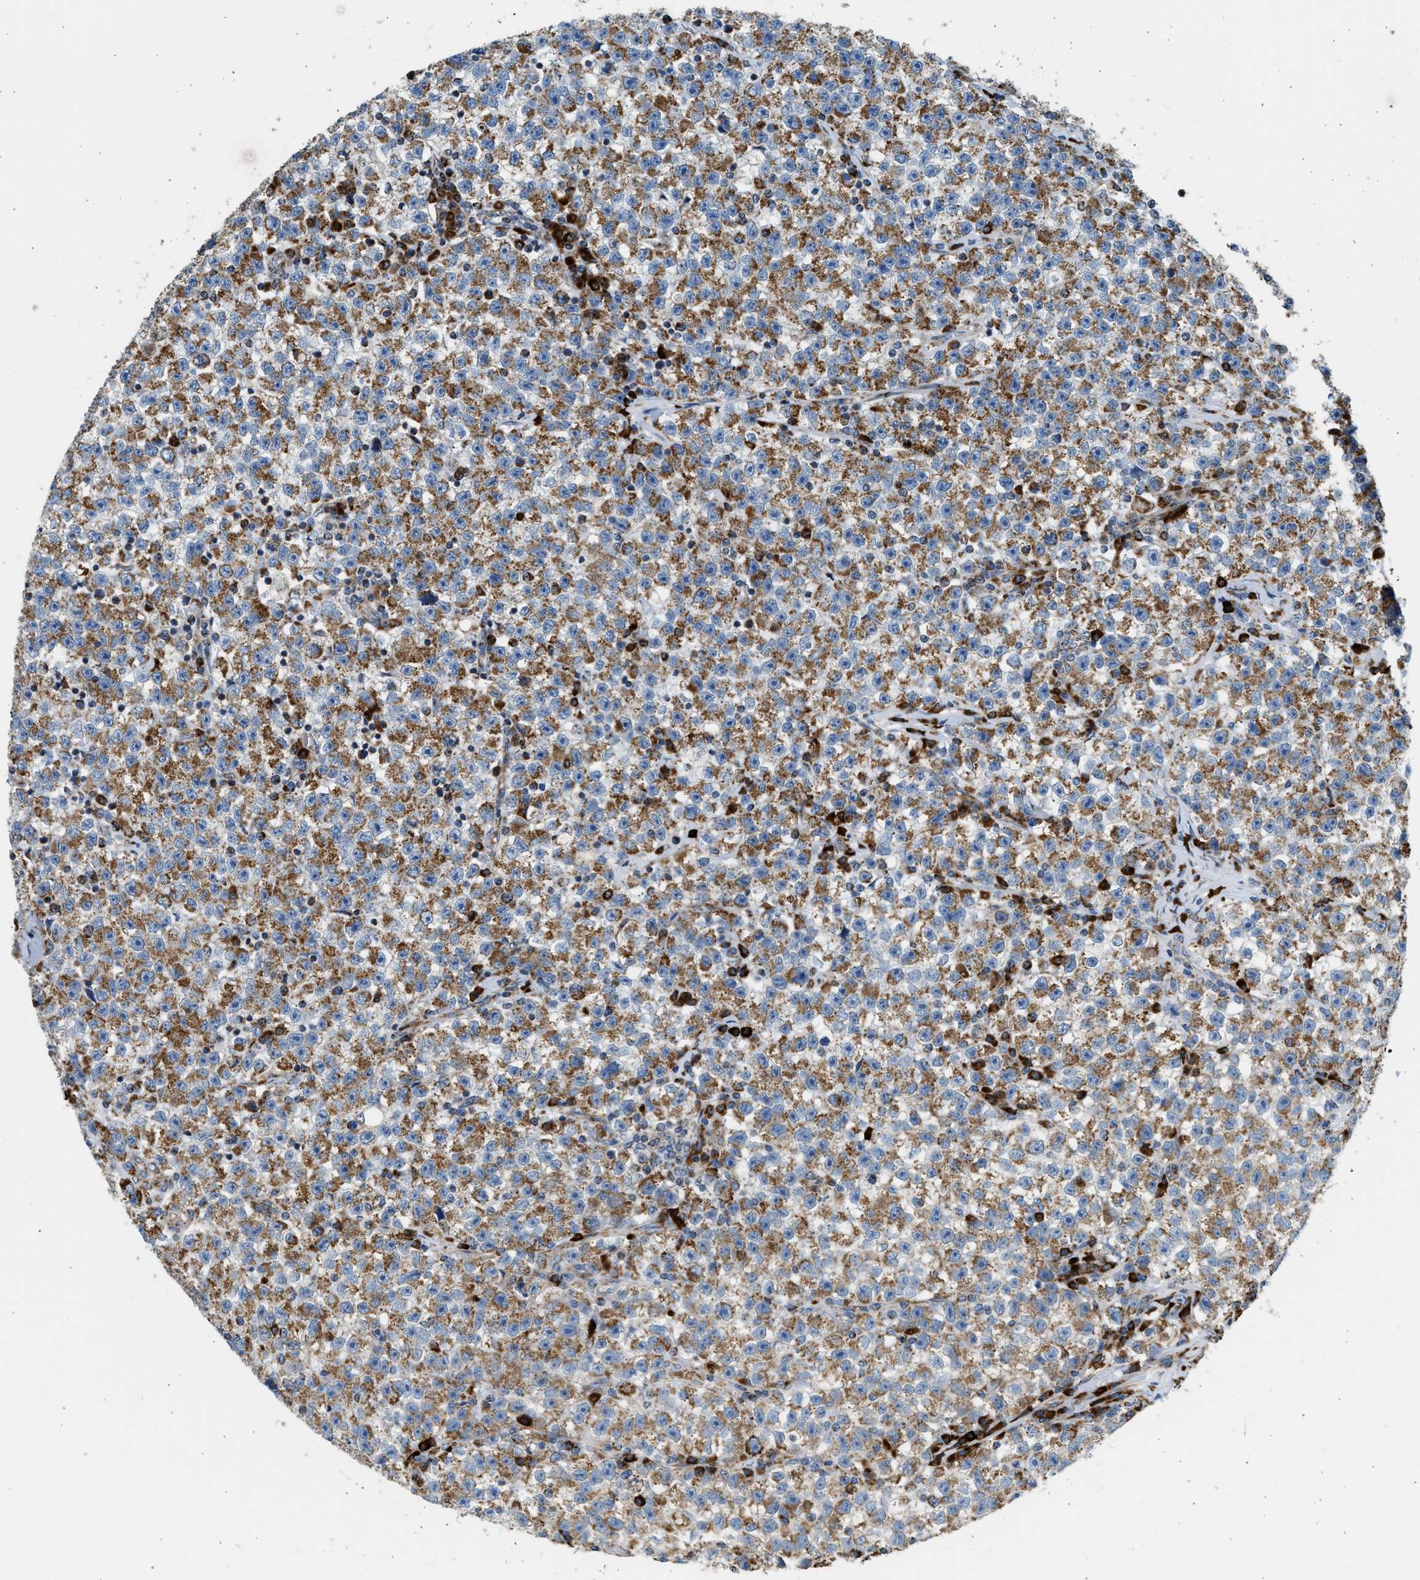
{"staining": {"intensity": "strong", "quantity": ">75%", "location": "cytoplasmic/membranous"}, "tissue": "testis cancer", "cell_type": "Tumor cells", "image_type": "cancer", "snomed": [{"axis": "morphology", "description": "Seminoma, NOS"}, {"axis": "topography", "description": "Testis"}], "caption": "A brown stain highlights strong cytoplasmic/membranous positivity of a protein in testis cancer tumor cells.", "gene": "KCNMB3", "patient": {"sex": "male", "age": 22}}